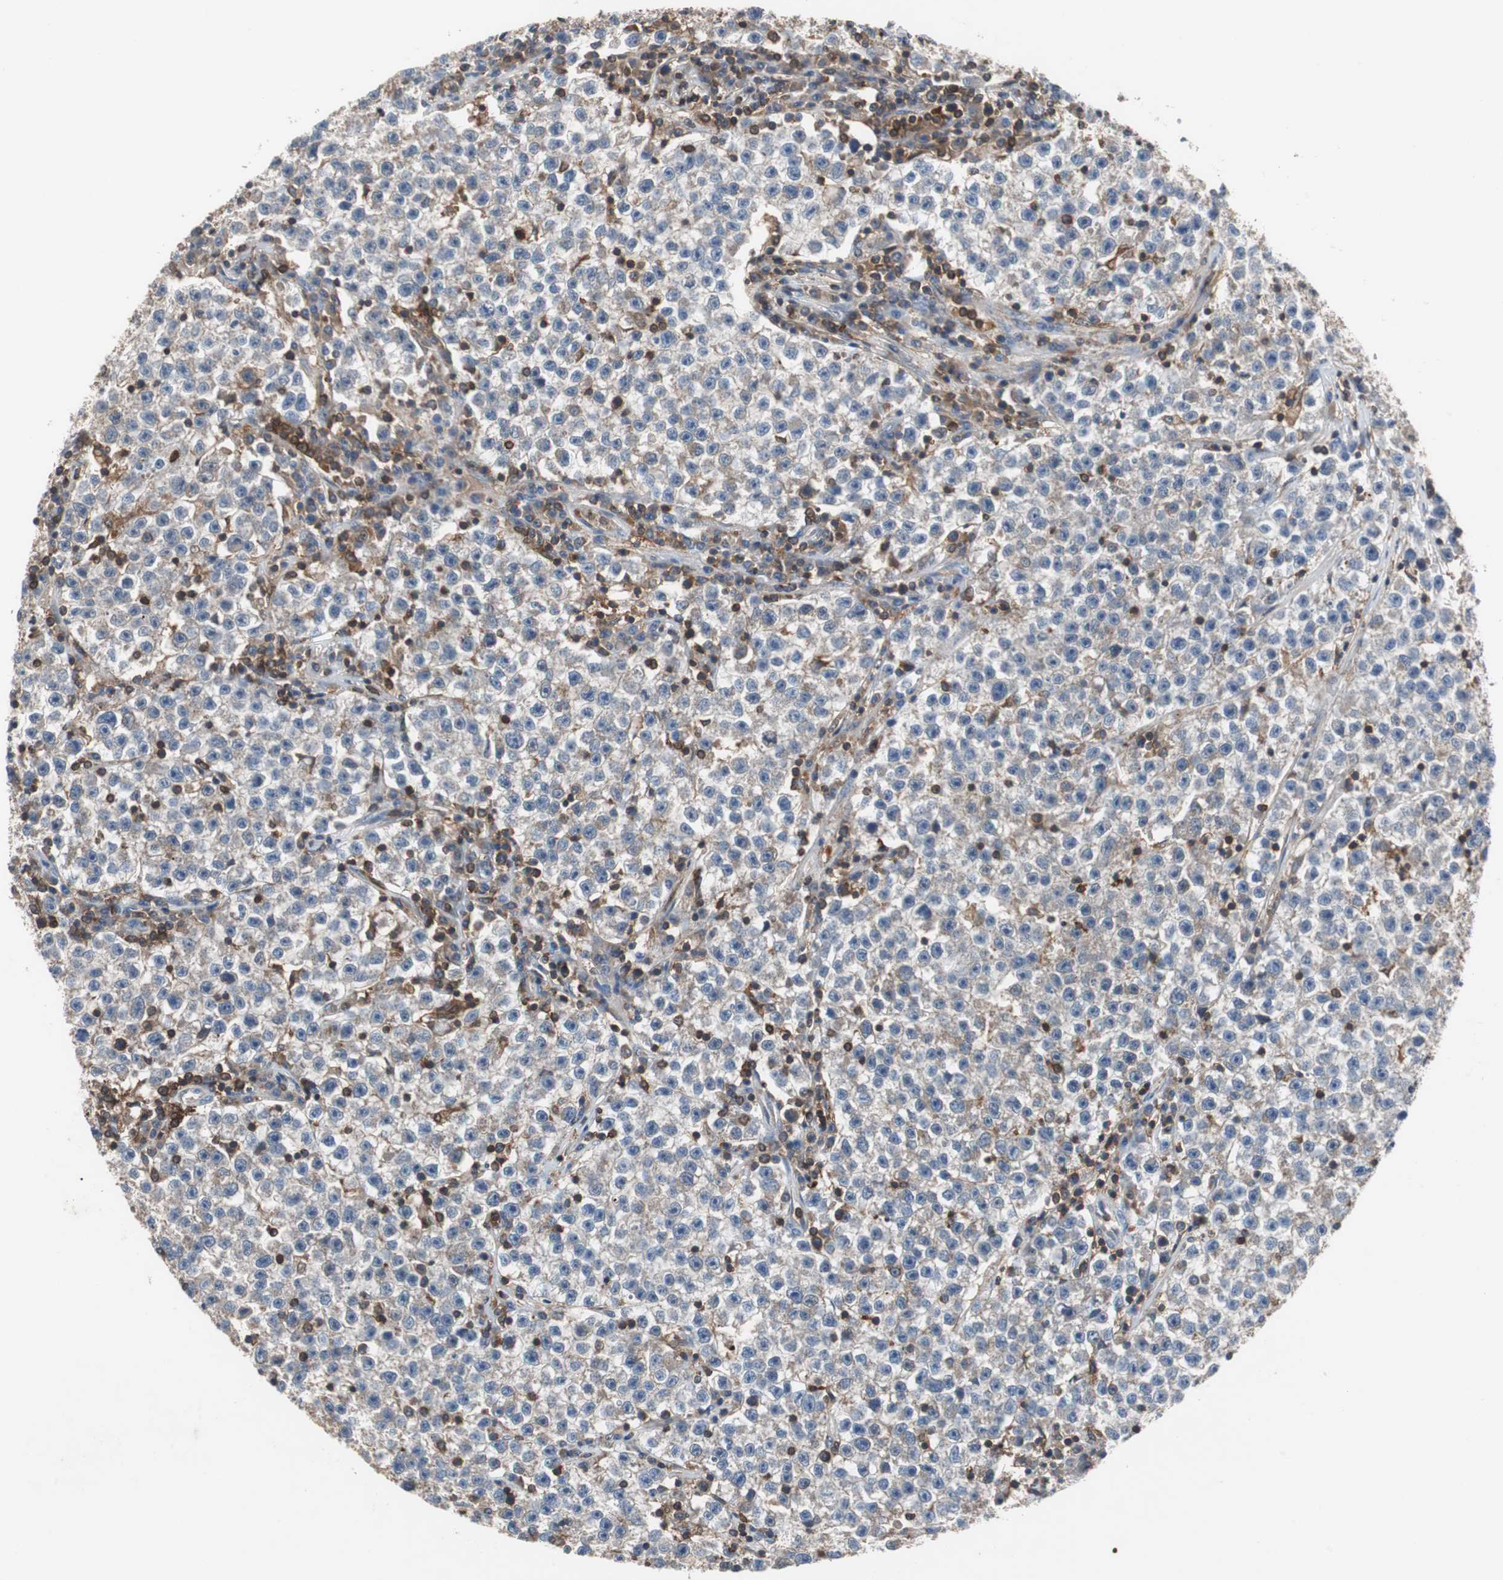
{"staining": {"intensity": "weak", "quantity": "<25%", "location": "cytoplasmic/membranous"}, "tissue": "testis cancer", "cell_type": "Tumor cells", "image_type": "cancer", "snomed": [{"axis": "morphology", "description": "Seminoma, NOS"}, {"axis": "topography", "description": "Testis"}], "caption": "Photomicrograph shows no protein expression in tumor cells of testis cancer (seminoma) tissue.", "gene": "CALB2", "patient": {"sex": "male", "age": 22}}